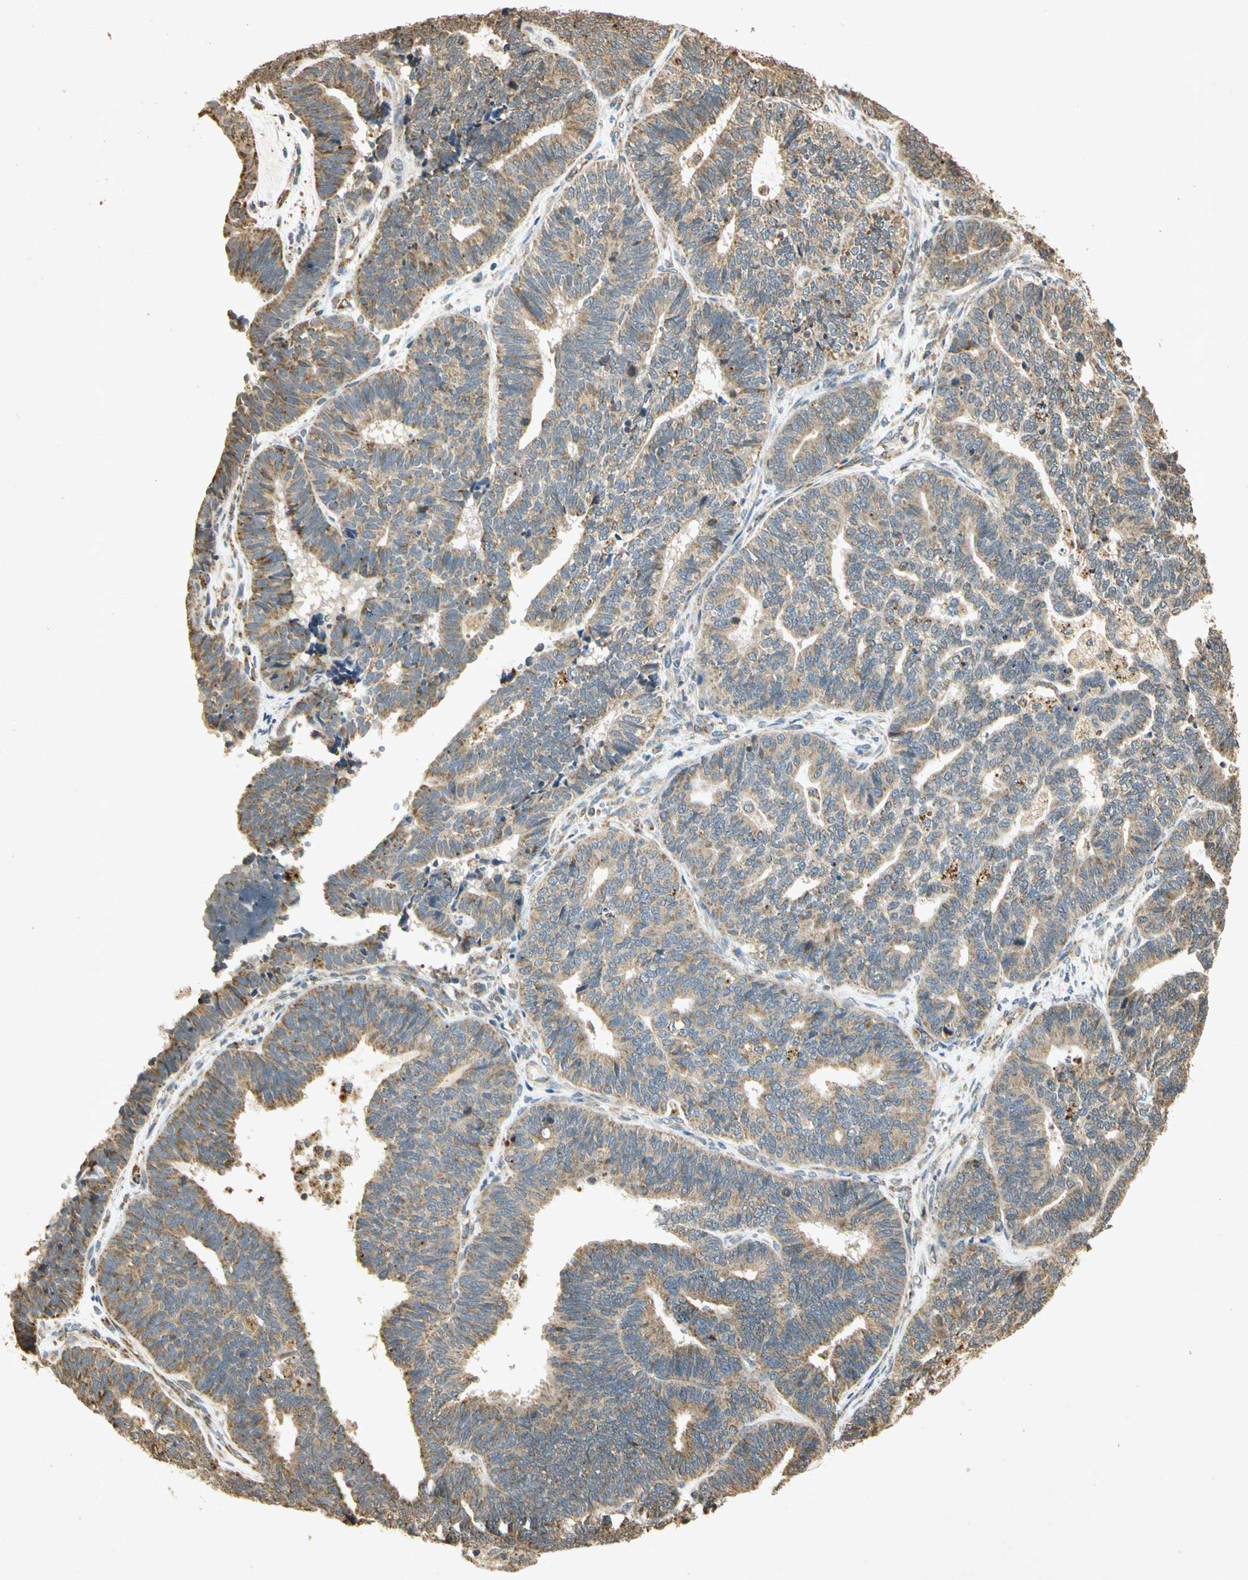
{"staining": {"intensity": "weak", "quantity": ">75%", "location": "cytoplasmic/membranous"}, "tissue": "endometrial cancer", "cell_type": "Tumor cells", "image_type": "cancer", "snomed": [{"axis": "morphology", "description": "Adenocarcinoma, NOS"}, {"axis": "topography", "description": "Endometrium"}], "caption": "Immunohistochemical staining of human endometrial cancer (adenocarcinoma) exhibits low levels of weak cytoplasmic/membranous positivity in about >75% of tumor cells.", "gene": "PRDX3", "patient": {"sex": "female", "age": 70}}